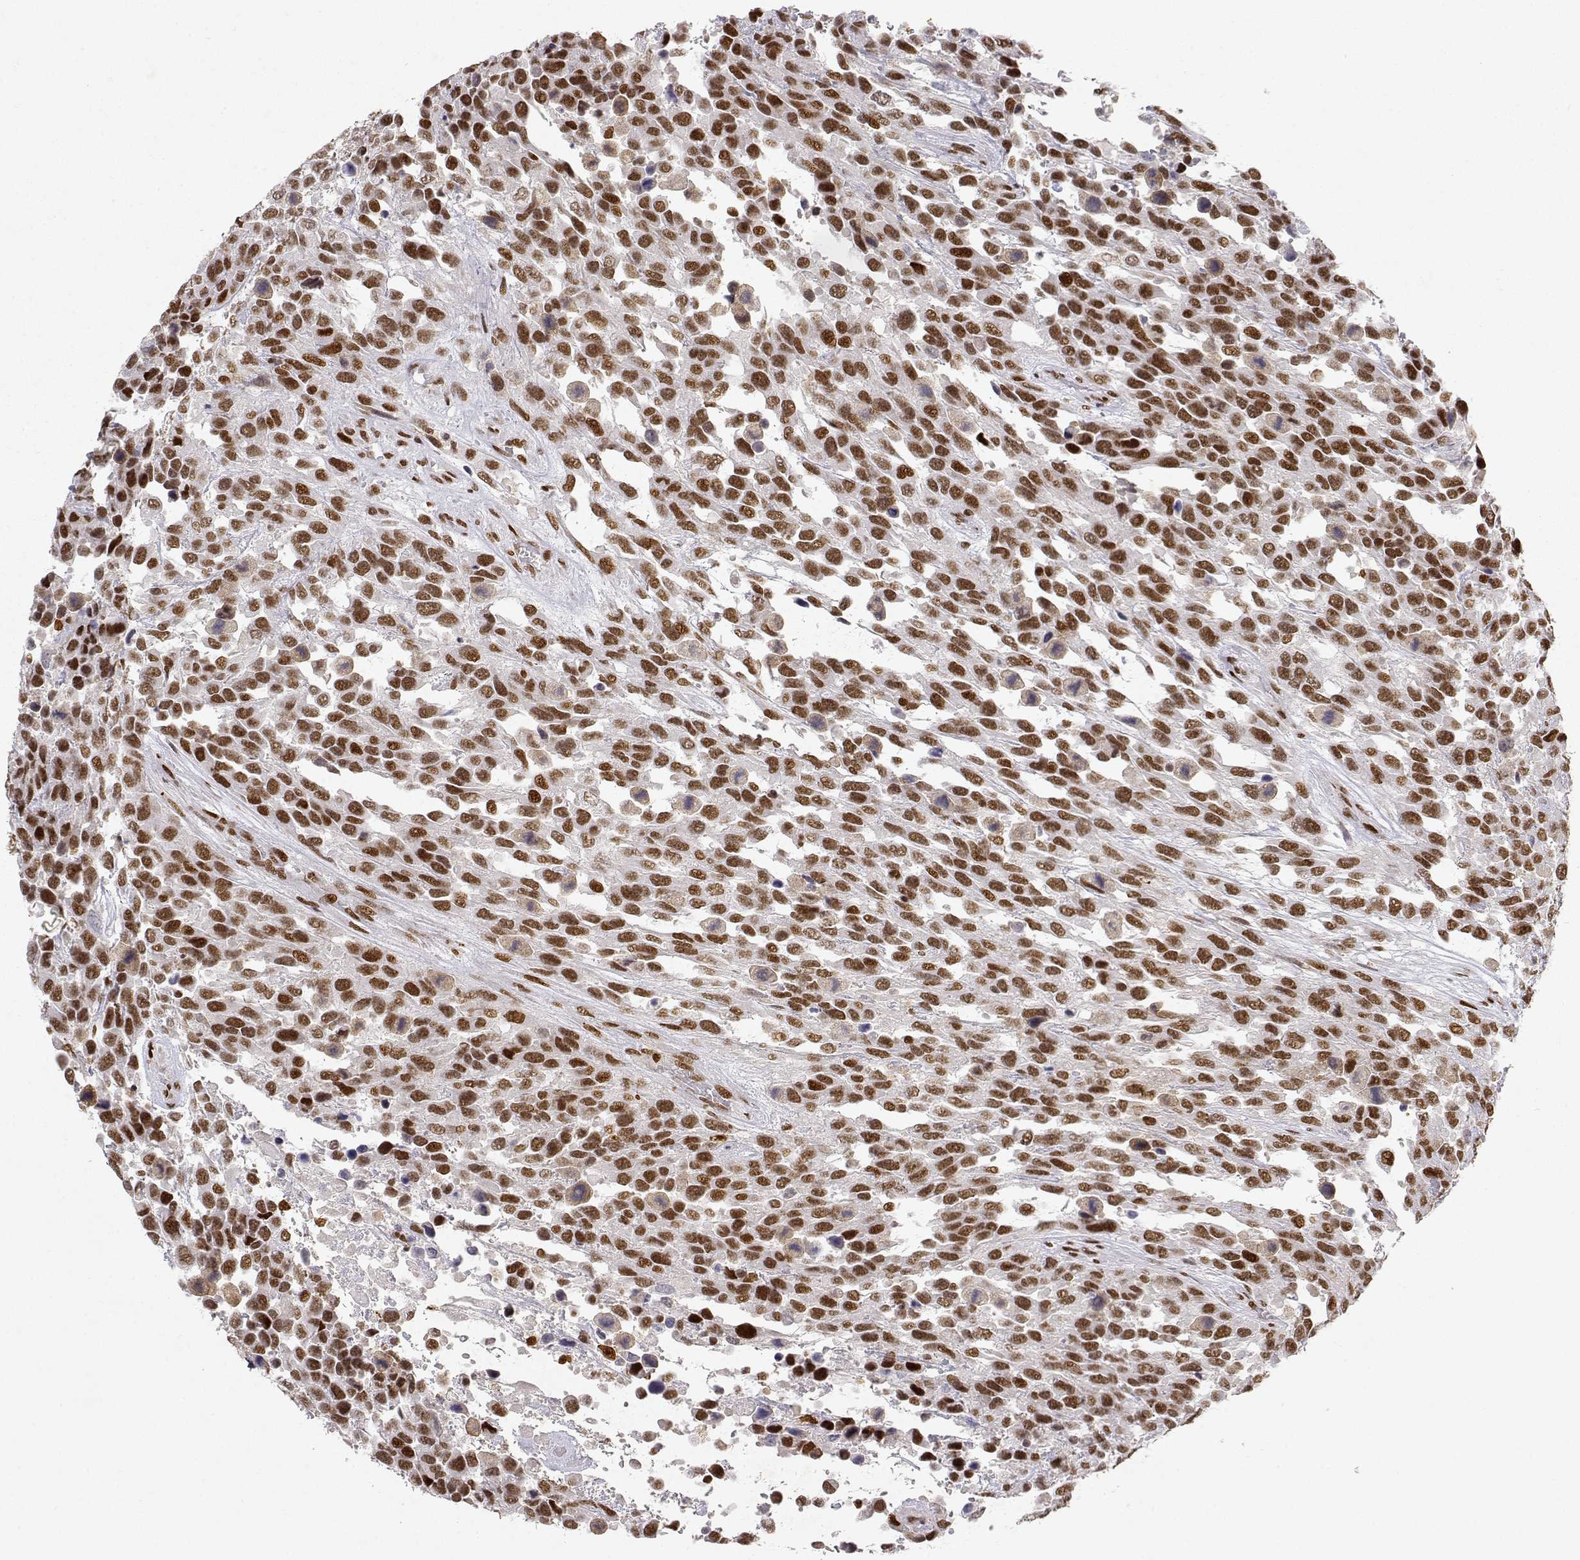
{"staining": {"intensity": "moderate", "quantity": ">75%", "location": "nuclear"}, "tissue": "urothelial cancer", "cell_type": "Tumor cells", "image_type": "cancer", "snomed": [{"axis": "morphology", "description": "Urothelial carcinoma, High grade"}, {"axis": "topography", "description": "Urinary bladder"}], "caption": "Human high-grade urothelial carcinoma stained for a protein (brown) shows moderate nuclear positive positivity in approximately >75% of tumor cells.", "gene": "RSF1", "patient": {"sex": "female", "age": 70}}